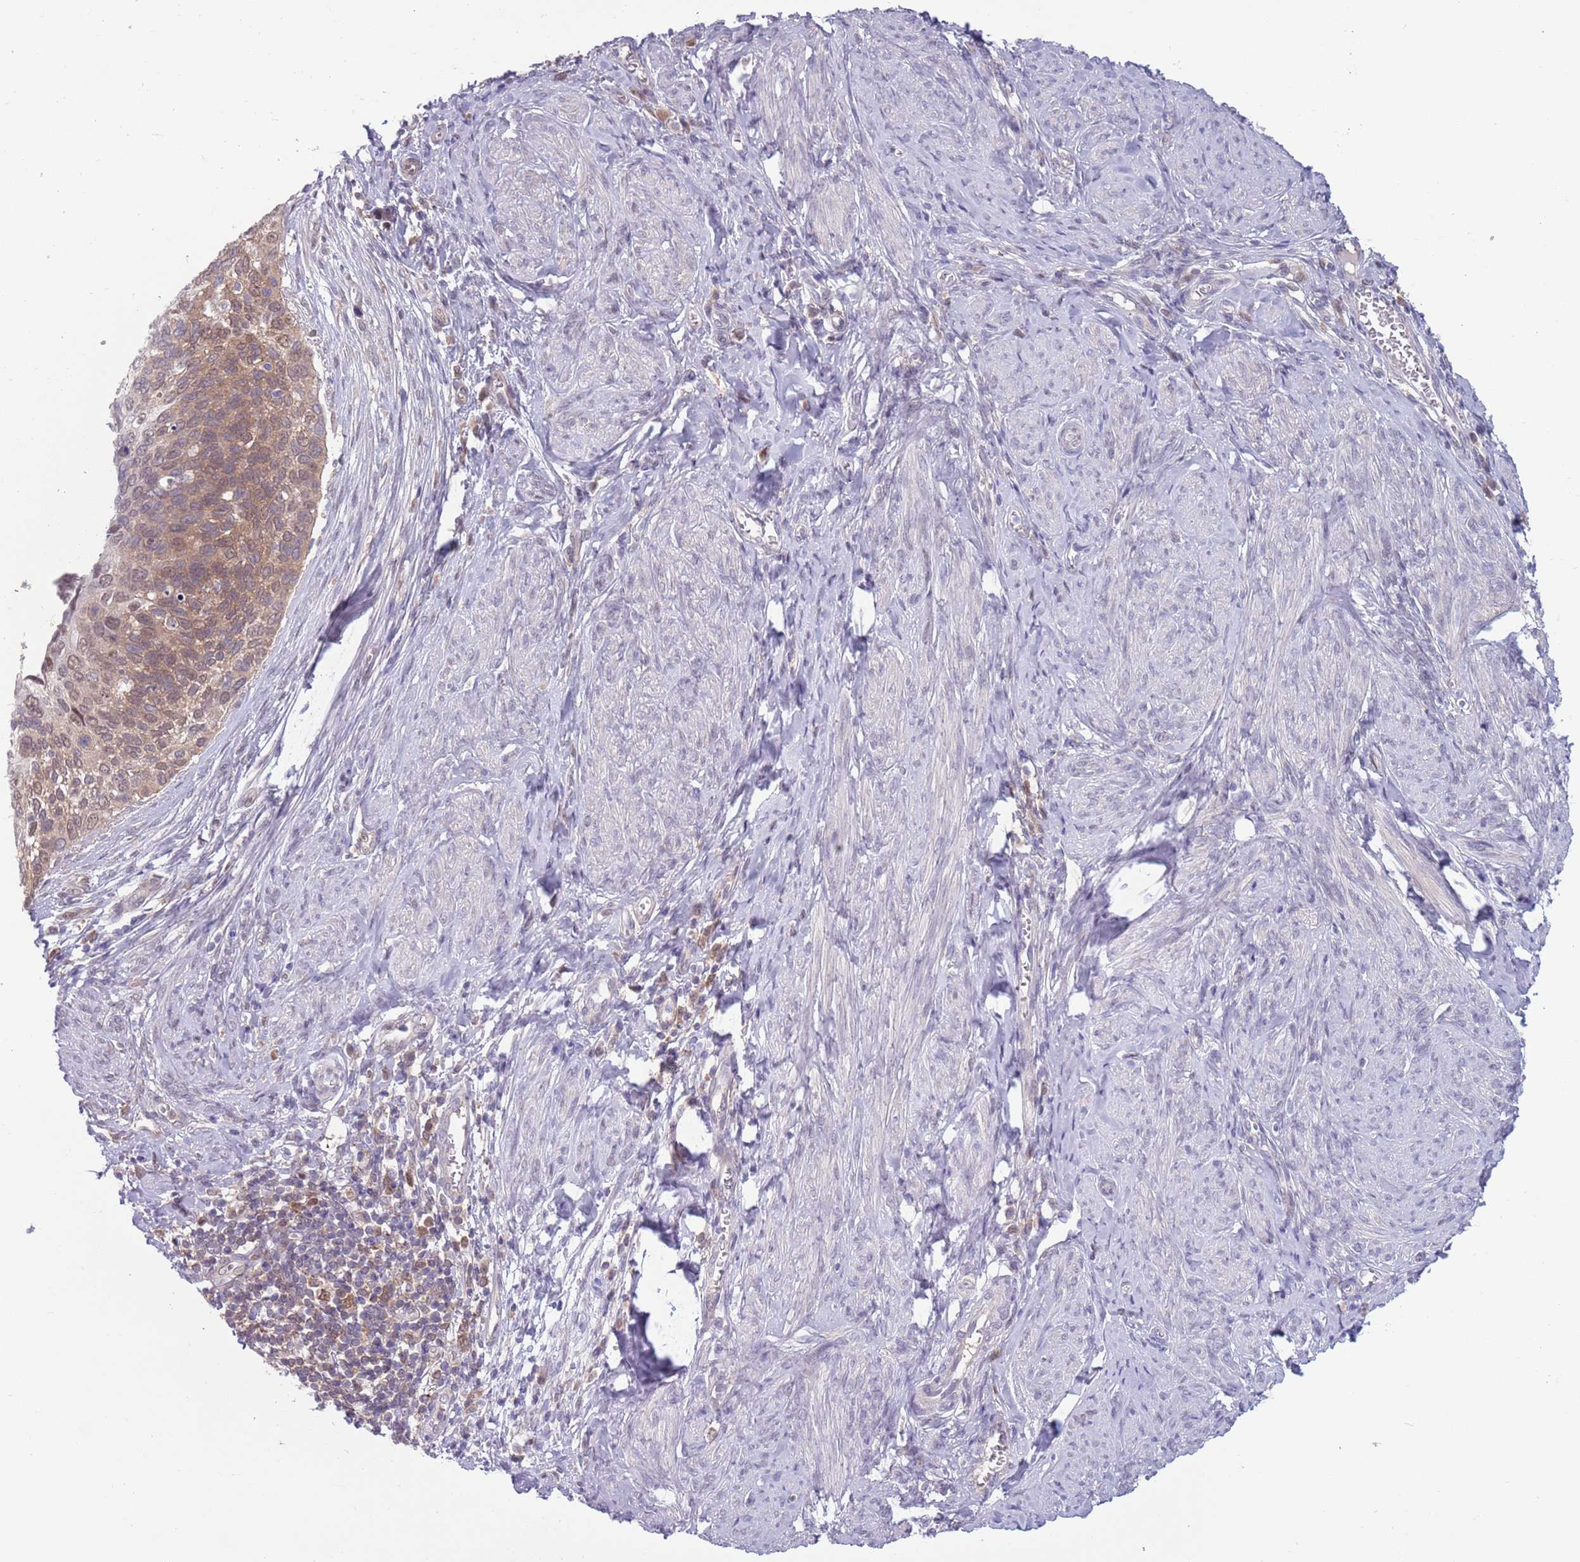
{"staining": {"intensity": "moderate", "quantity": ">75%", "location": "cytoplasmic/membranous"}, "tissue": "cervical cancer", "cell_type": "Tumor cells", "image_type": "cancer", "snomed": [{"axis": "morphology", "description": "Squamous cell carcinoma, NOS"}, {"axis": "topography", "description": "Cervix"}], "caption": "Moderate cytoplasmic/membranous positivity for a protein is present in approximately >75% of tumor cells of cervical squamous cell carcinoma using immunohistochemistry.", "gene": "CLNS1A", "patient": {"sex": "female", "age": 80}}